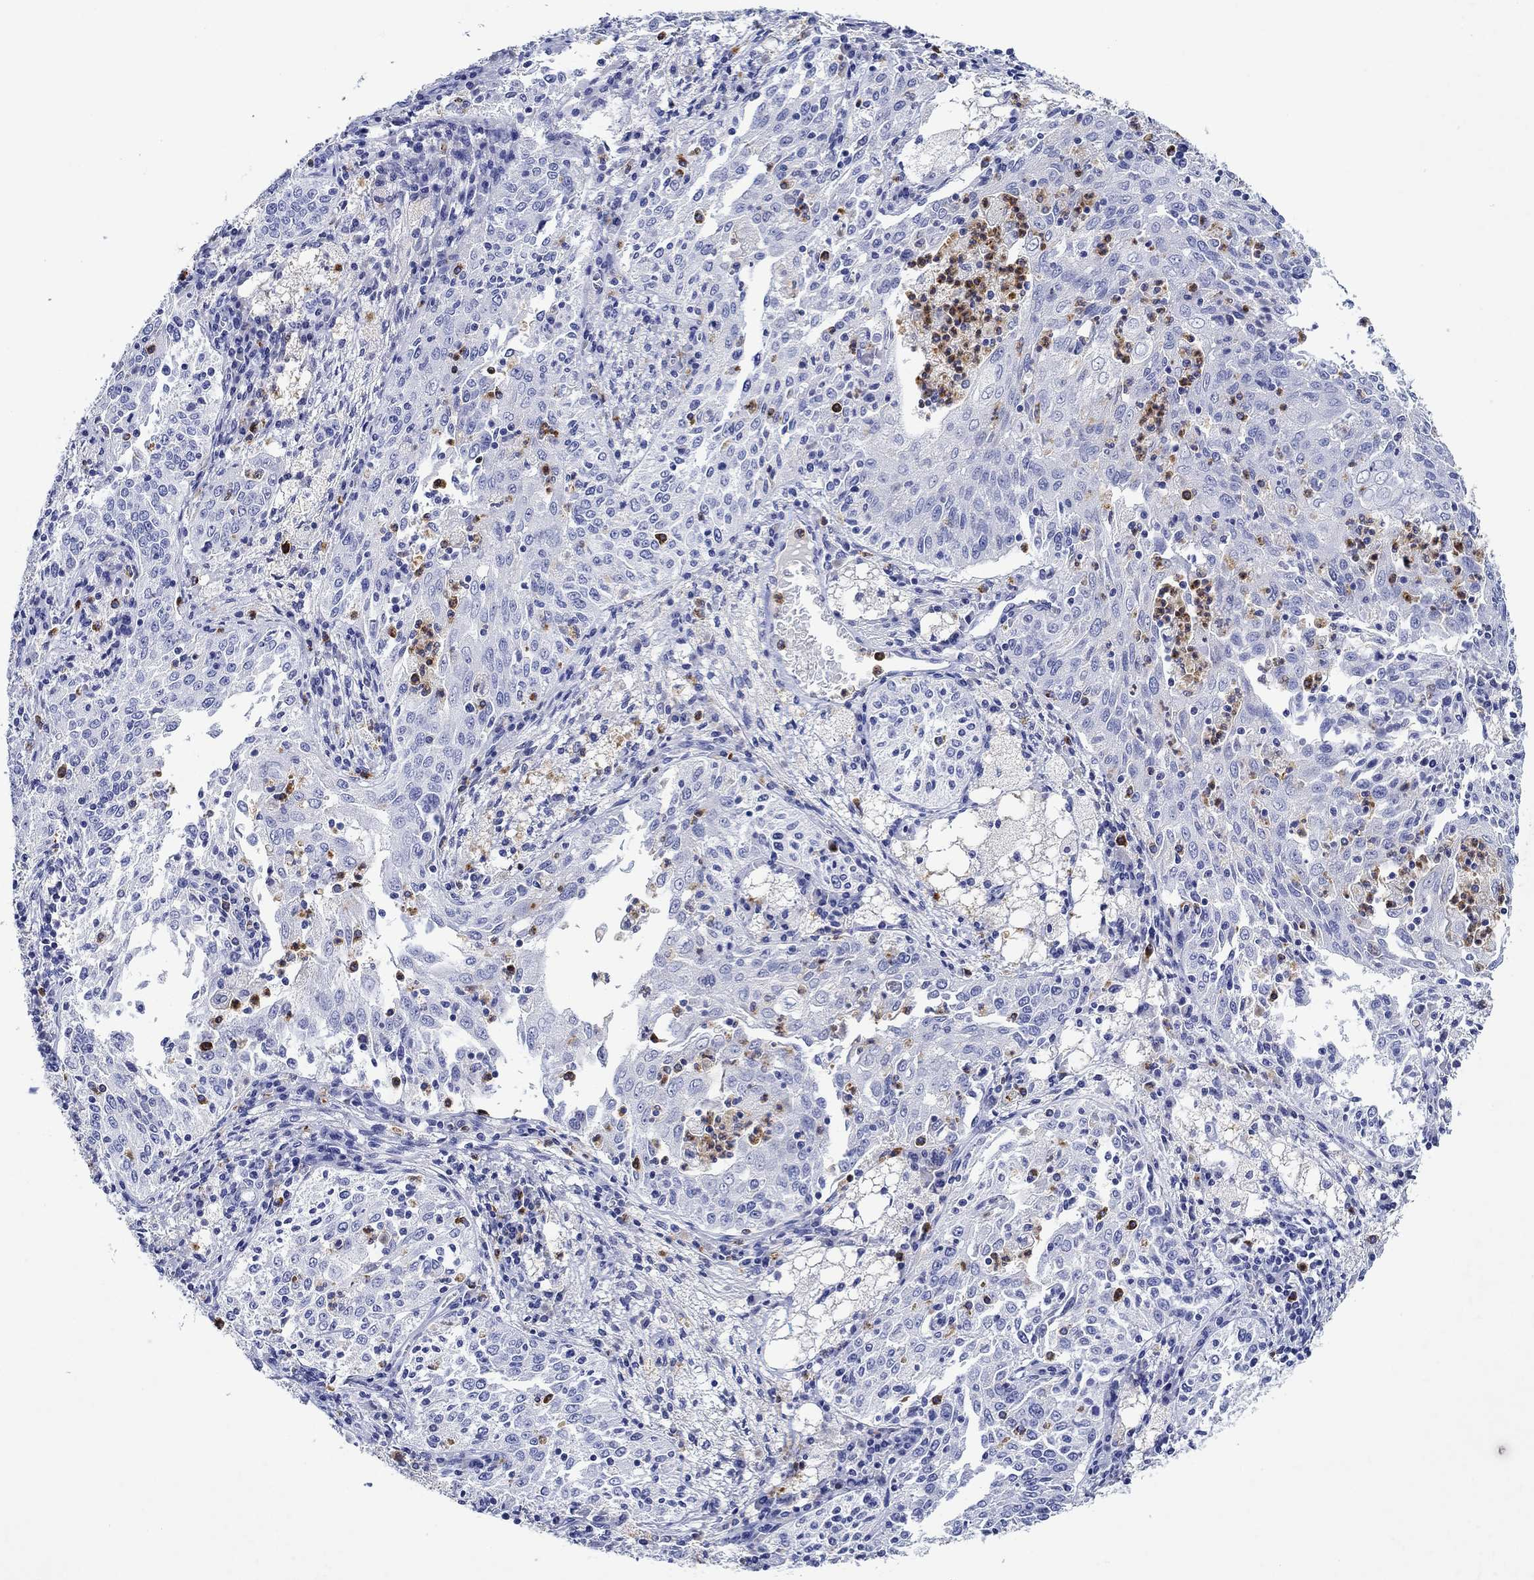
{"staining": {"intensity": "negative", "quantity": "none", "location": "none"}, "tissue": "cervical cancer", "cell_type": "Tumor cells", "image_type": "cancer", "snomed": [{"axis": "morphology", "description": "Squamous cell carcinoma, NOS"}, {"axis": "topography", "description": "Cervix"}], "caption": "The photomicrograph shows no significant staining in tumor cells of cervical cancer (squamous cell carcinoma).", "gene": "EPX", "patient": {"sex": "female", "age": 41}}